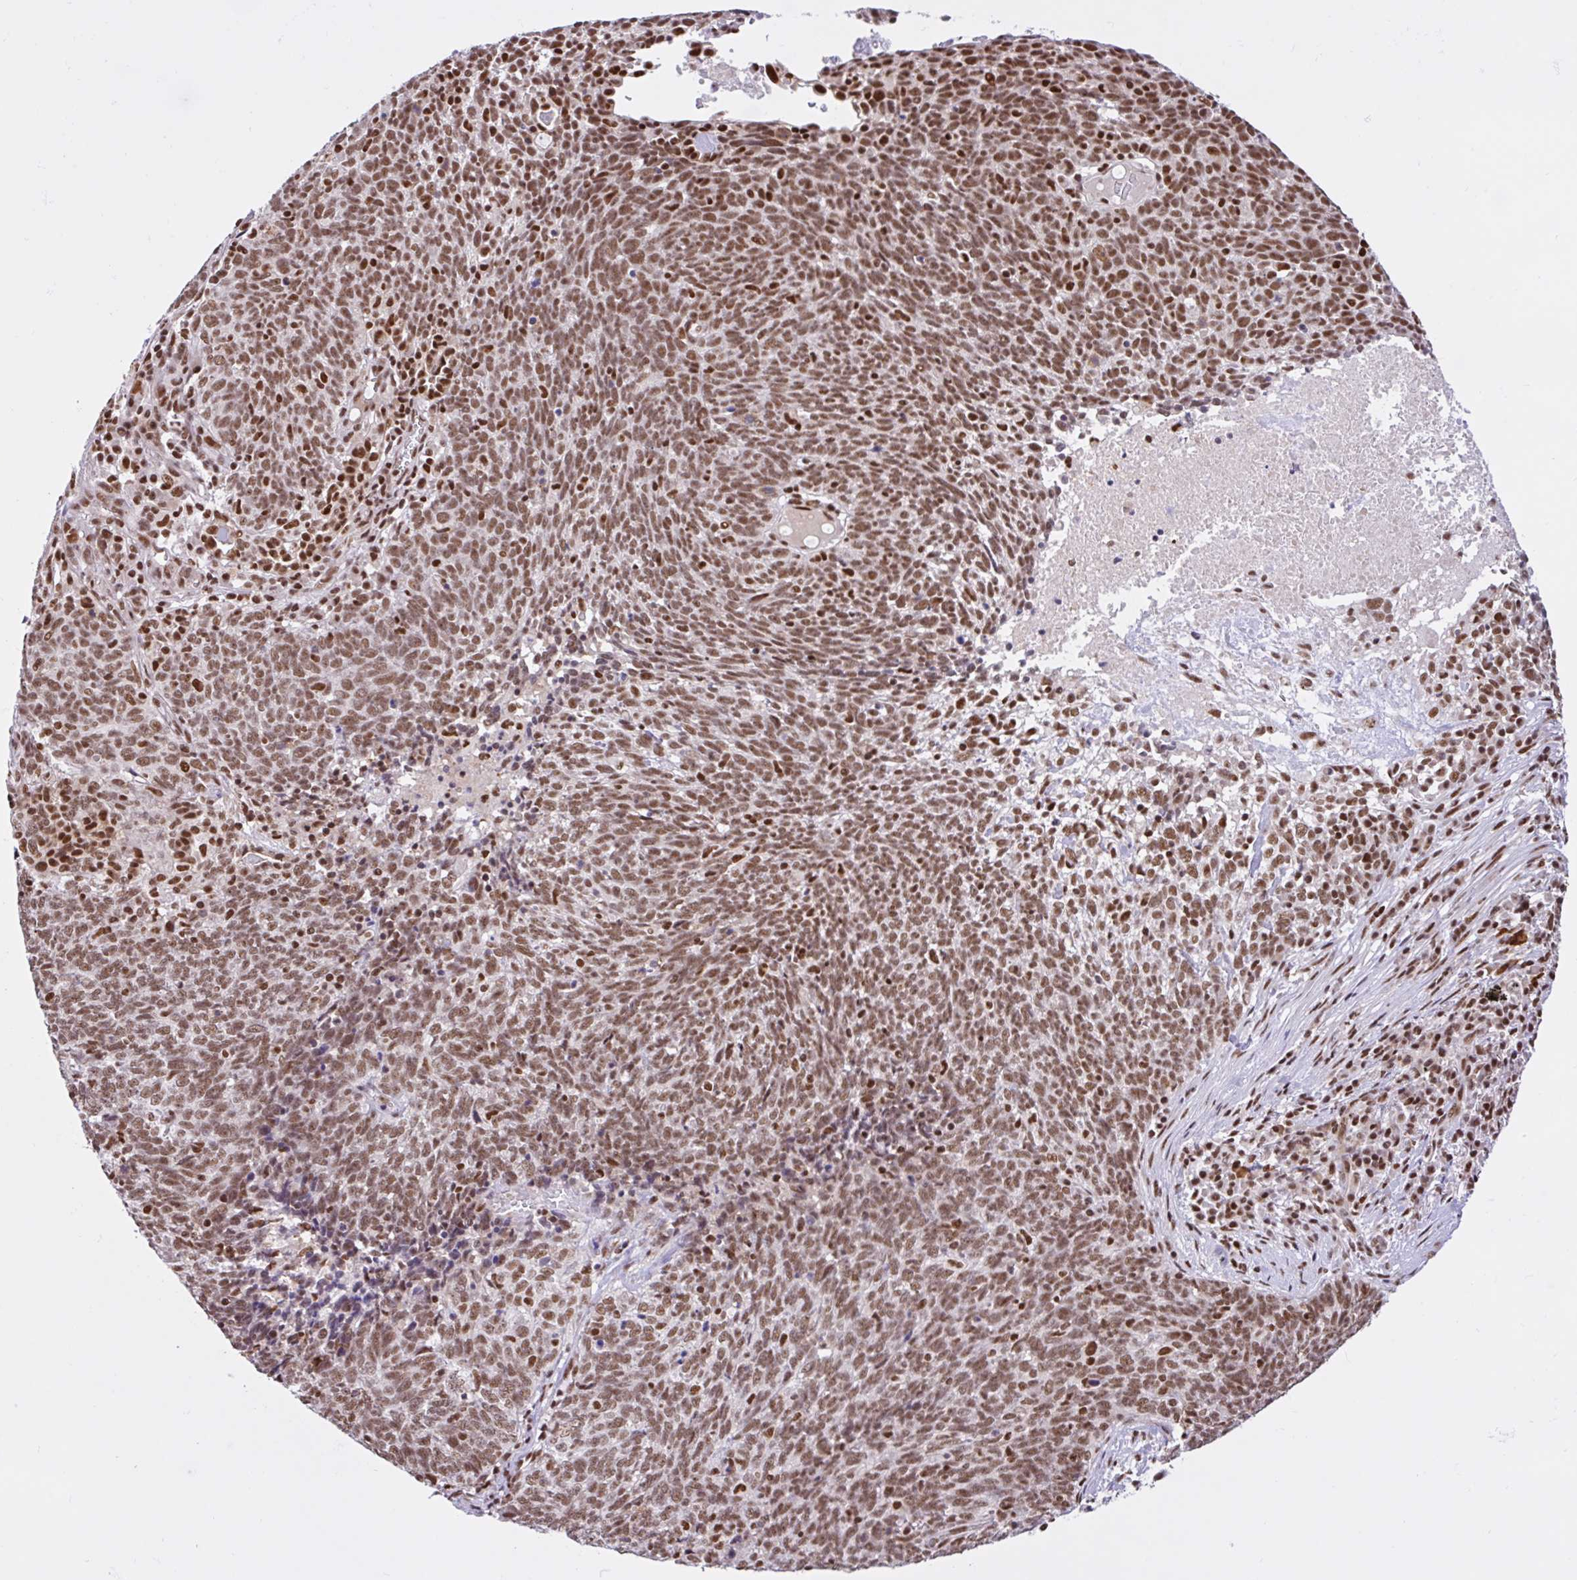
{"staining": {"intensity": "moderate", "quantity": ">75%", "location": "nuclear"}, "tissue": "lung cancer", "cell_type": "Tumor cells", "image_type": "cancer", "snomed": [{"axis": "morphology", "description": "Squamous cell carcinoma, NOS"}, {"axis": "topography", "description": "Lung"}], "caption": "Lung cancer (squamous cell carcinoma) tissue exhibits moderate nuclear staining in approximately >75% of tumor cells", "gene": "CCDC12", "patient": {"sex": "female", "age": 72}}